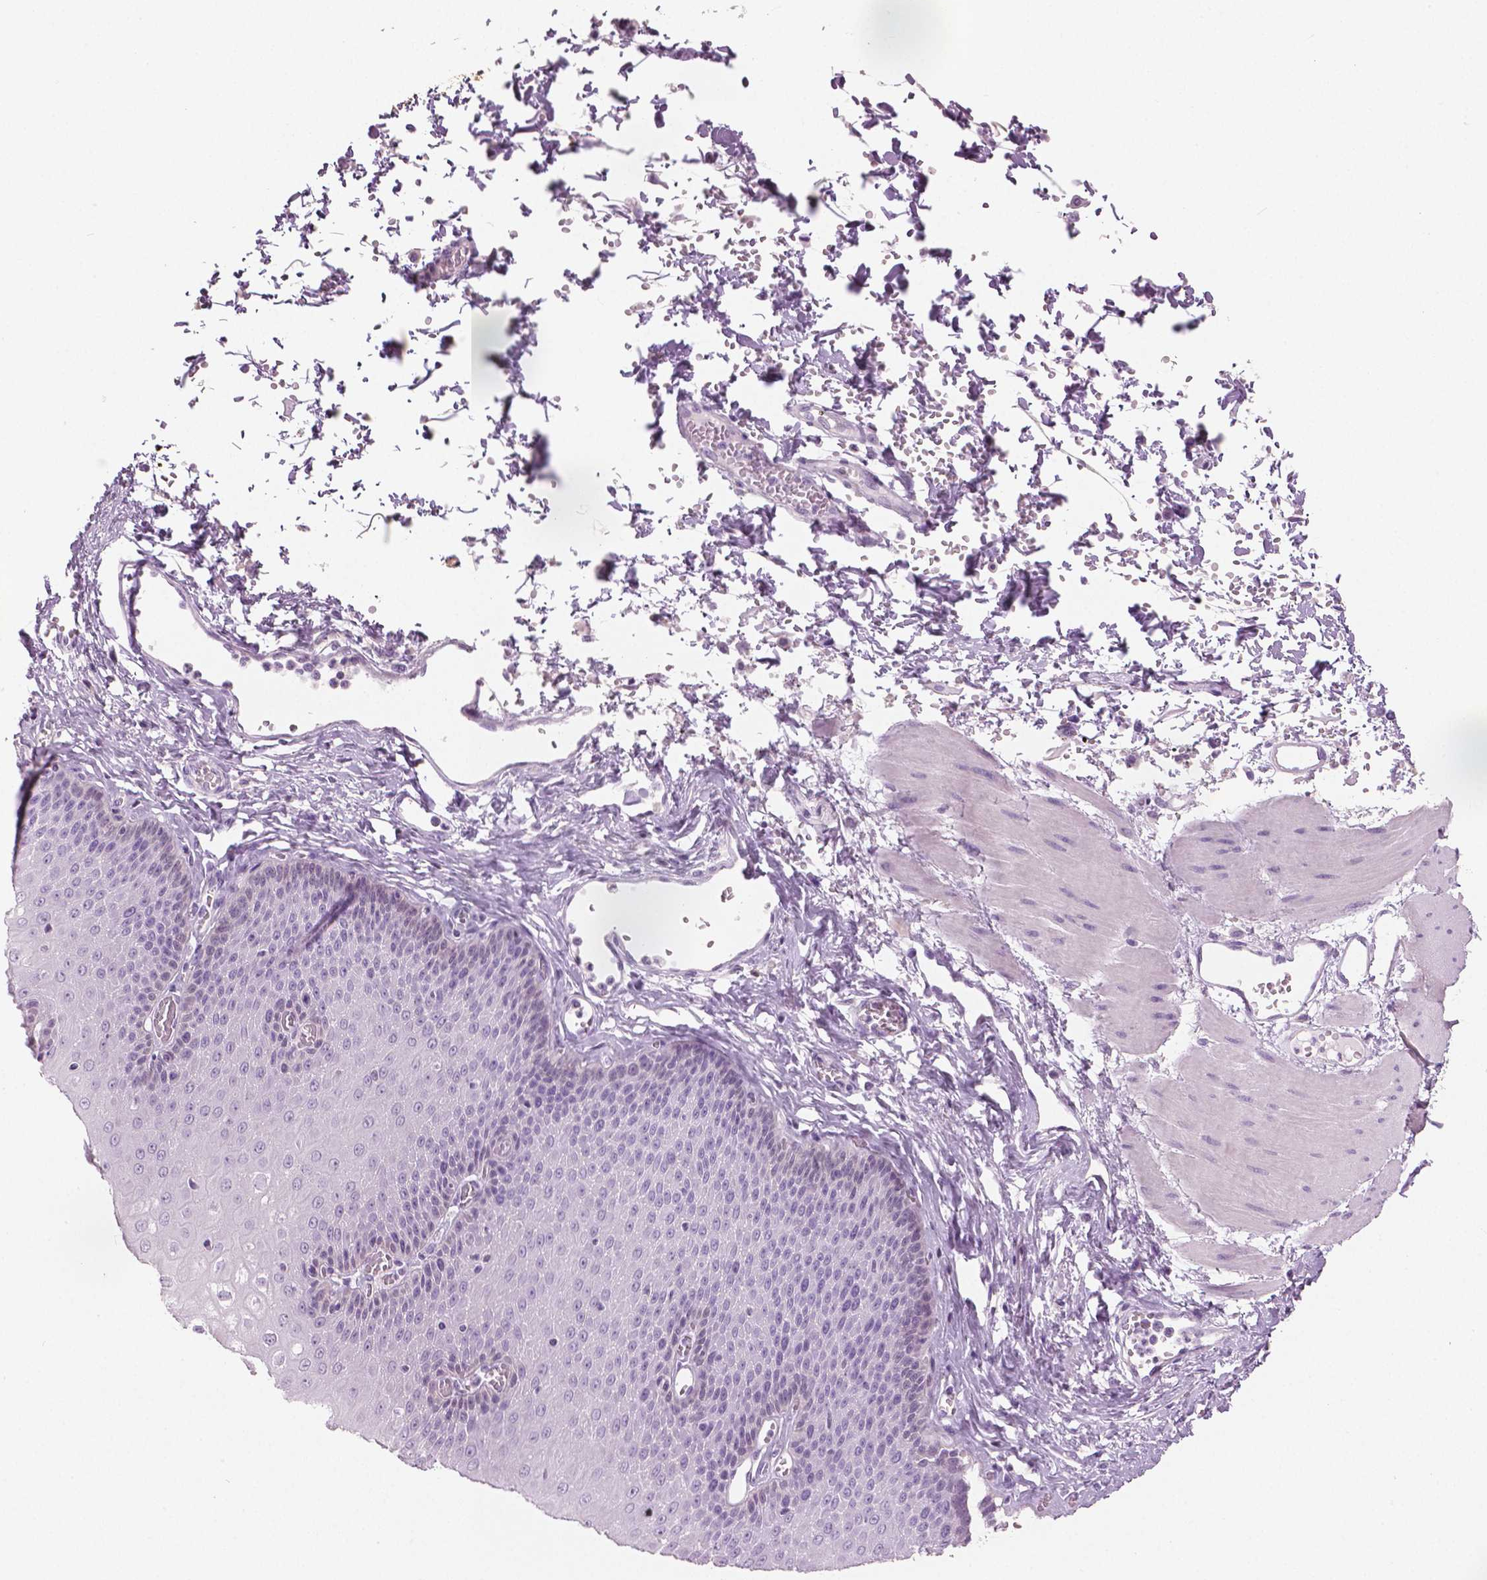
{"staining": {"intensity": "negative", "quantity": "none", "location": "none"}, "tissue": "esophagus", "cell_type": "Squamous epithelial cells", "image_type": "normal", "snomed": [{"axis": "morphology", "description": "Normal tissue, NOS"}, {"axis": "topography", "description": "Esophagus"}], "caption": "DAB immunohistochemical staining of benign human esophagus reveals no significant expression in squamous epithelial cells. The staining was performed using DAB (3,3'-diaminobenzidine) to visualize the protein expression in brown, while the nuclei were stained in blue with hematoxylin (Magnification: 20x).", "gene": "GALM", "patient": {"sex": "male", "age": 60}}